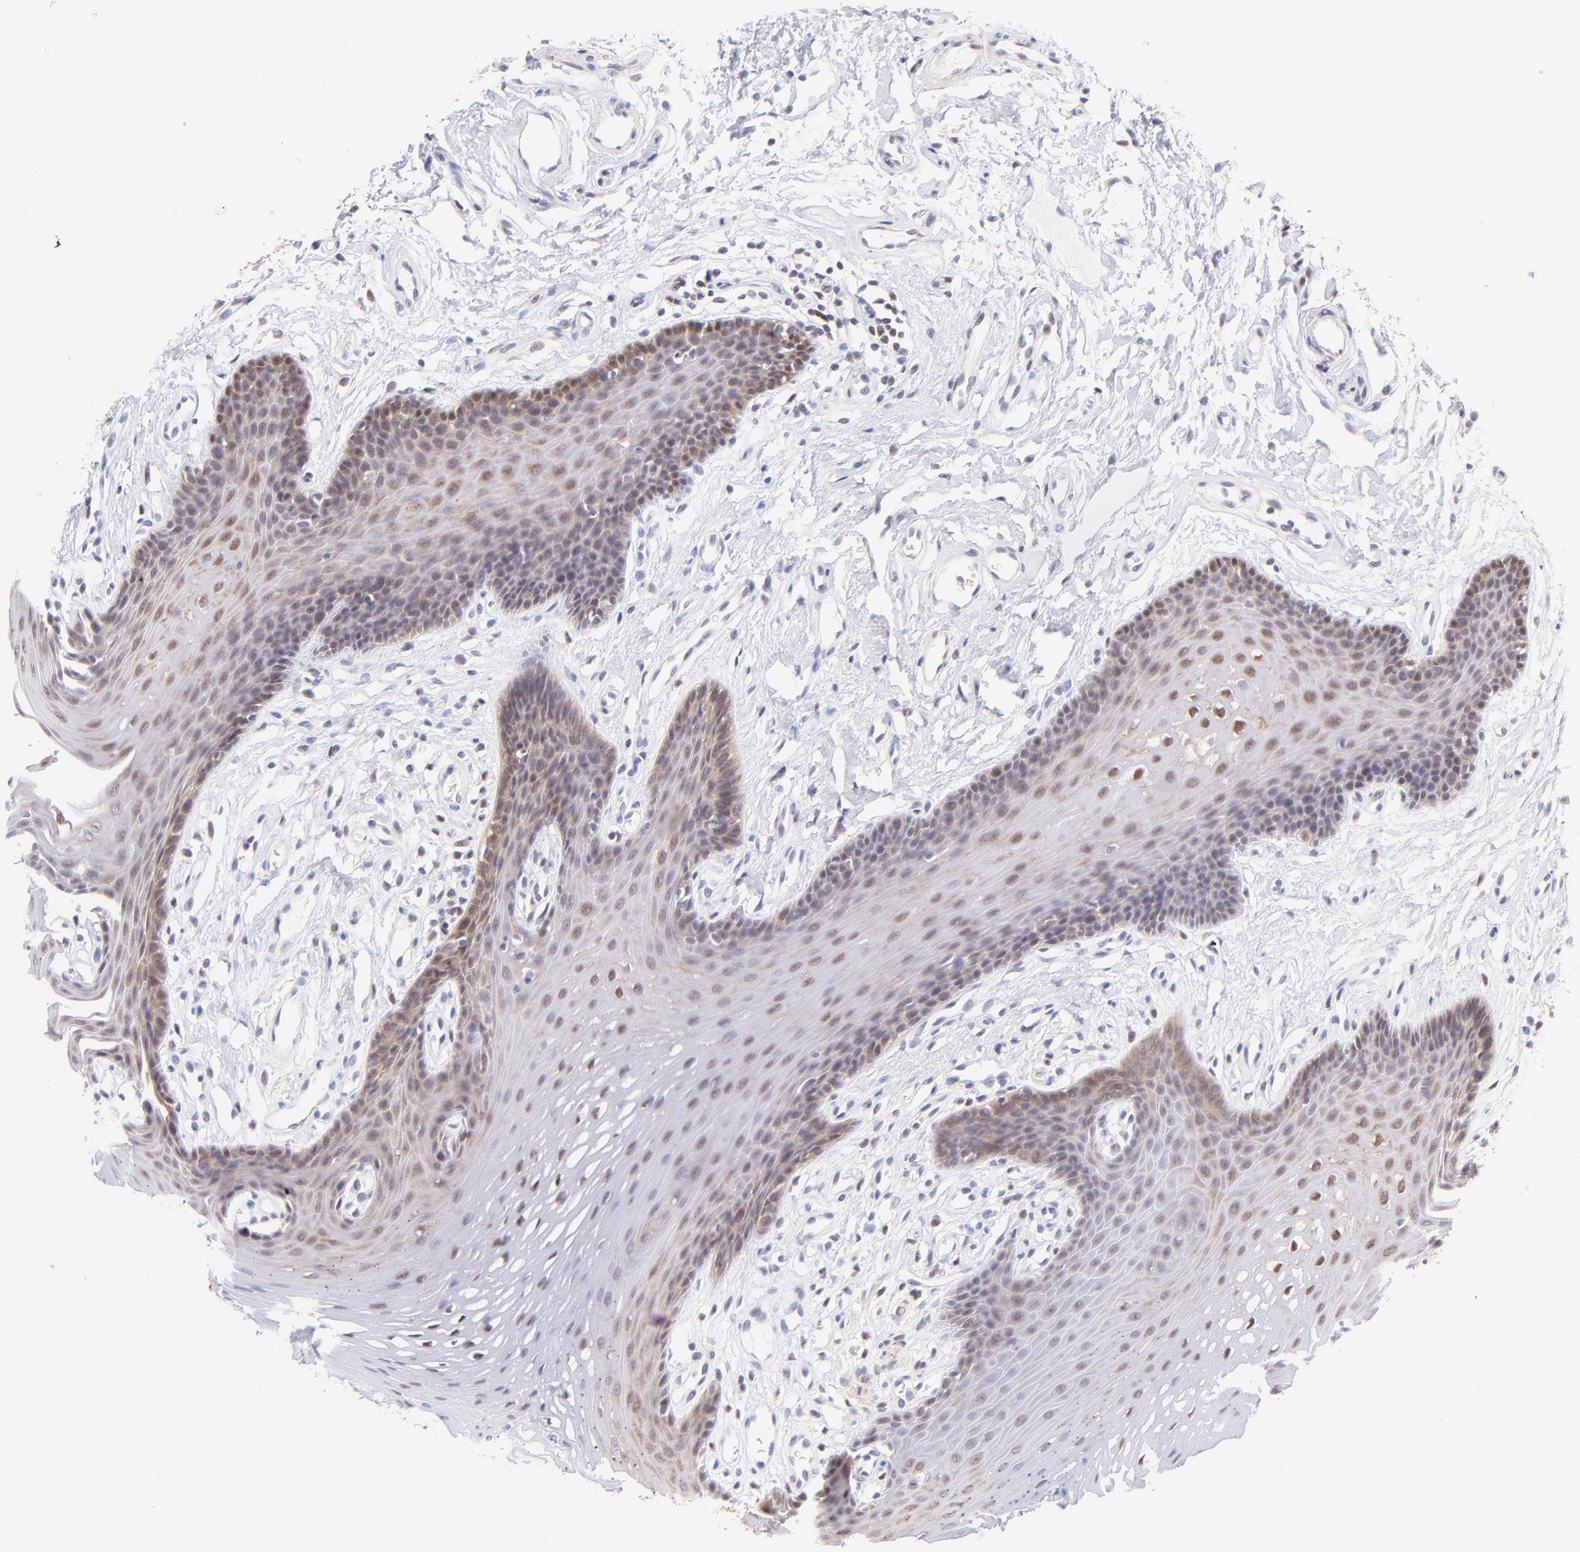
{"staining": {"intensity": "weak", "quantity": "25%-75%", "location": "nuclear"}, "tissue": "oral mucosa", "cell_type": "Squamous epithelial cells", "image_type": "normal", "snomed": [{"axis": "morphology", "description": "Normal tissue, NOS"}, {"axis": "topography", "description": "Oral tissue"}], "caption": "Protein expression by IHC shows weak nuclear expression in about 25%-75% of squamous epithelial cells in unremarkable oral mucosa.", "gene": "PBDC1", "patient": {"sex": "male", "age": 62}}